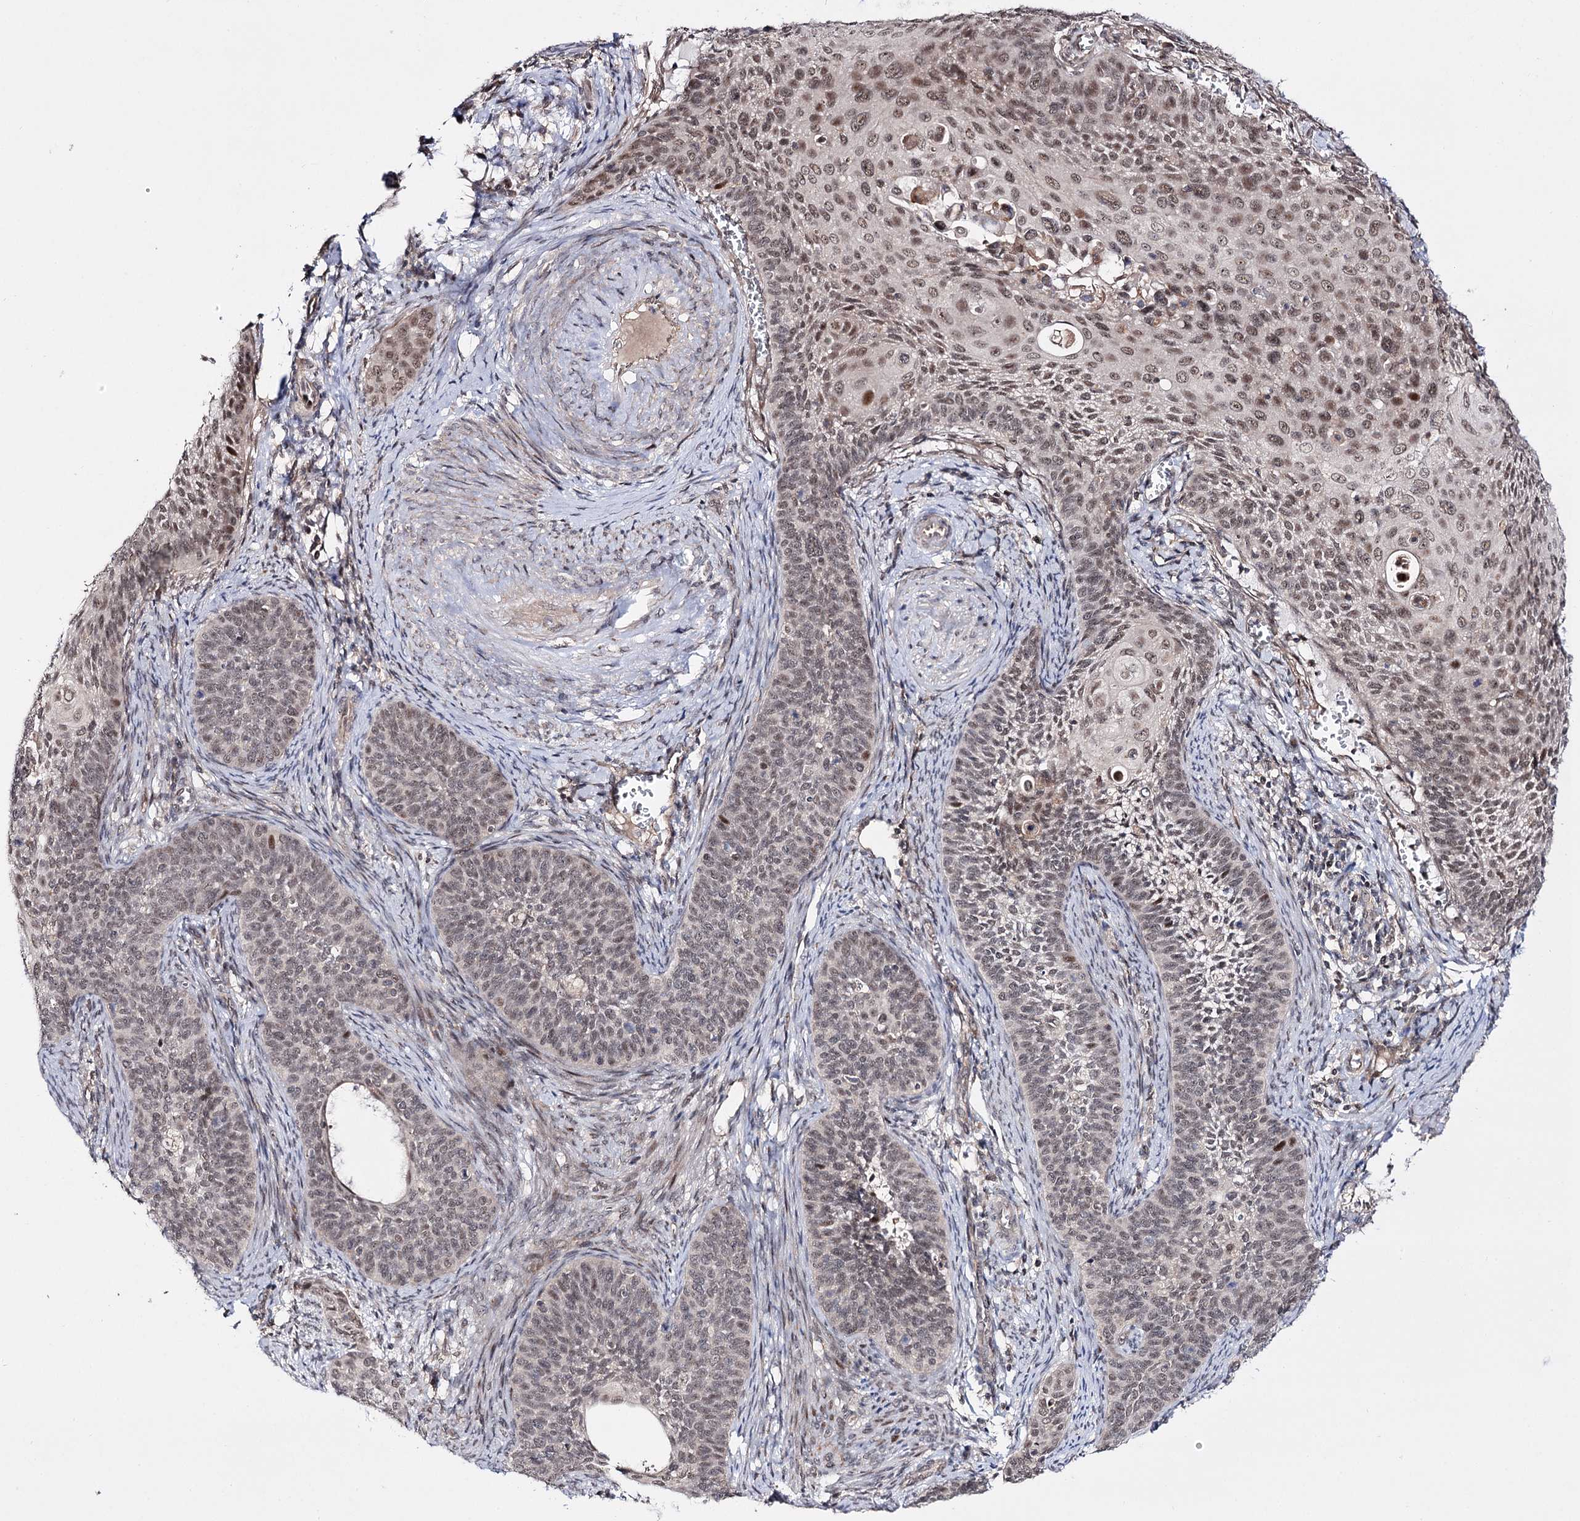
{"staining": {"intensity": "weak", "quantity": "25%-75%", "location": "nuclear"}, "tissue": "cervical cancer", "cell_type": "Tumor cells", "image_type": "cancer", "snomed": [{"axis": "morphology", "description": "Squamous cell carcinoma, NOS"}, {"axis": "topography", "description": "Cervix"}], "caption": "The micrograph reveals immunohistochemical staining of cervical cancer (squamous cell carcinoma). There is weak nuclear expression is present in about 25%-75% of tumor cells. The protein of interest is stained brown, and the nuclei are stained in blue (DAB IHC with brightfield microscopy, high magnification).", "gene": "RRP9", "patient": {"sex": "female", "age": 33}}